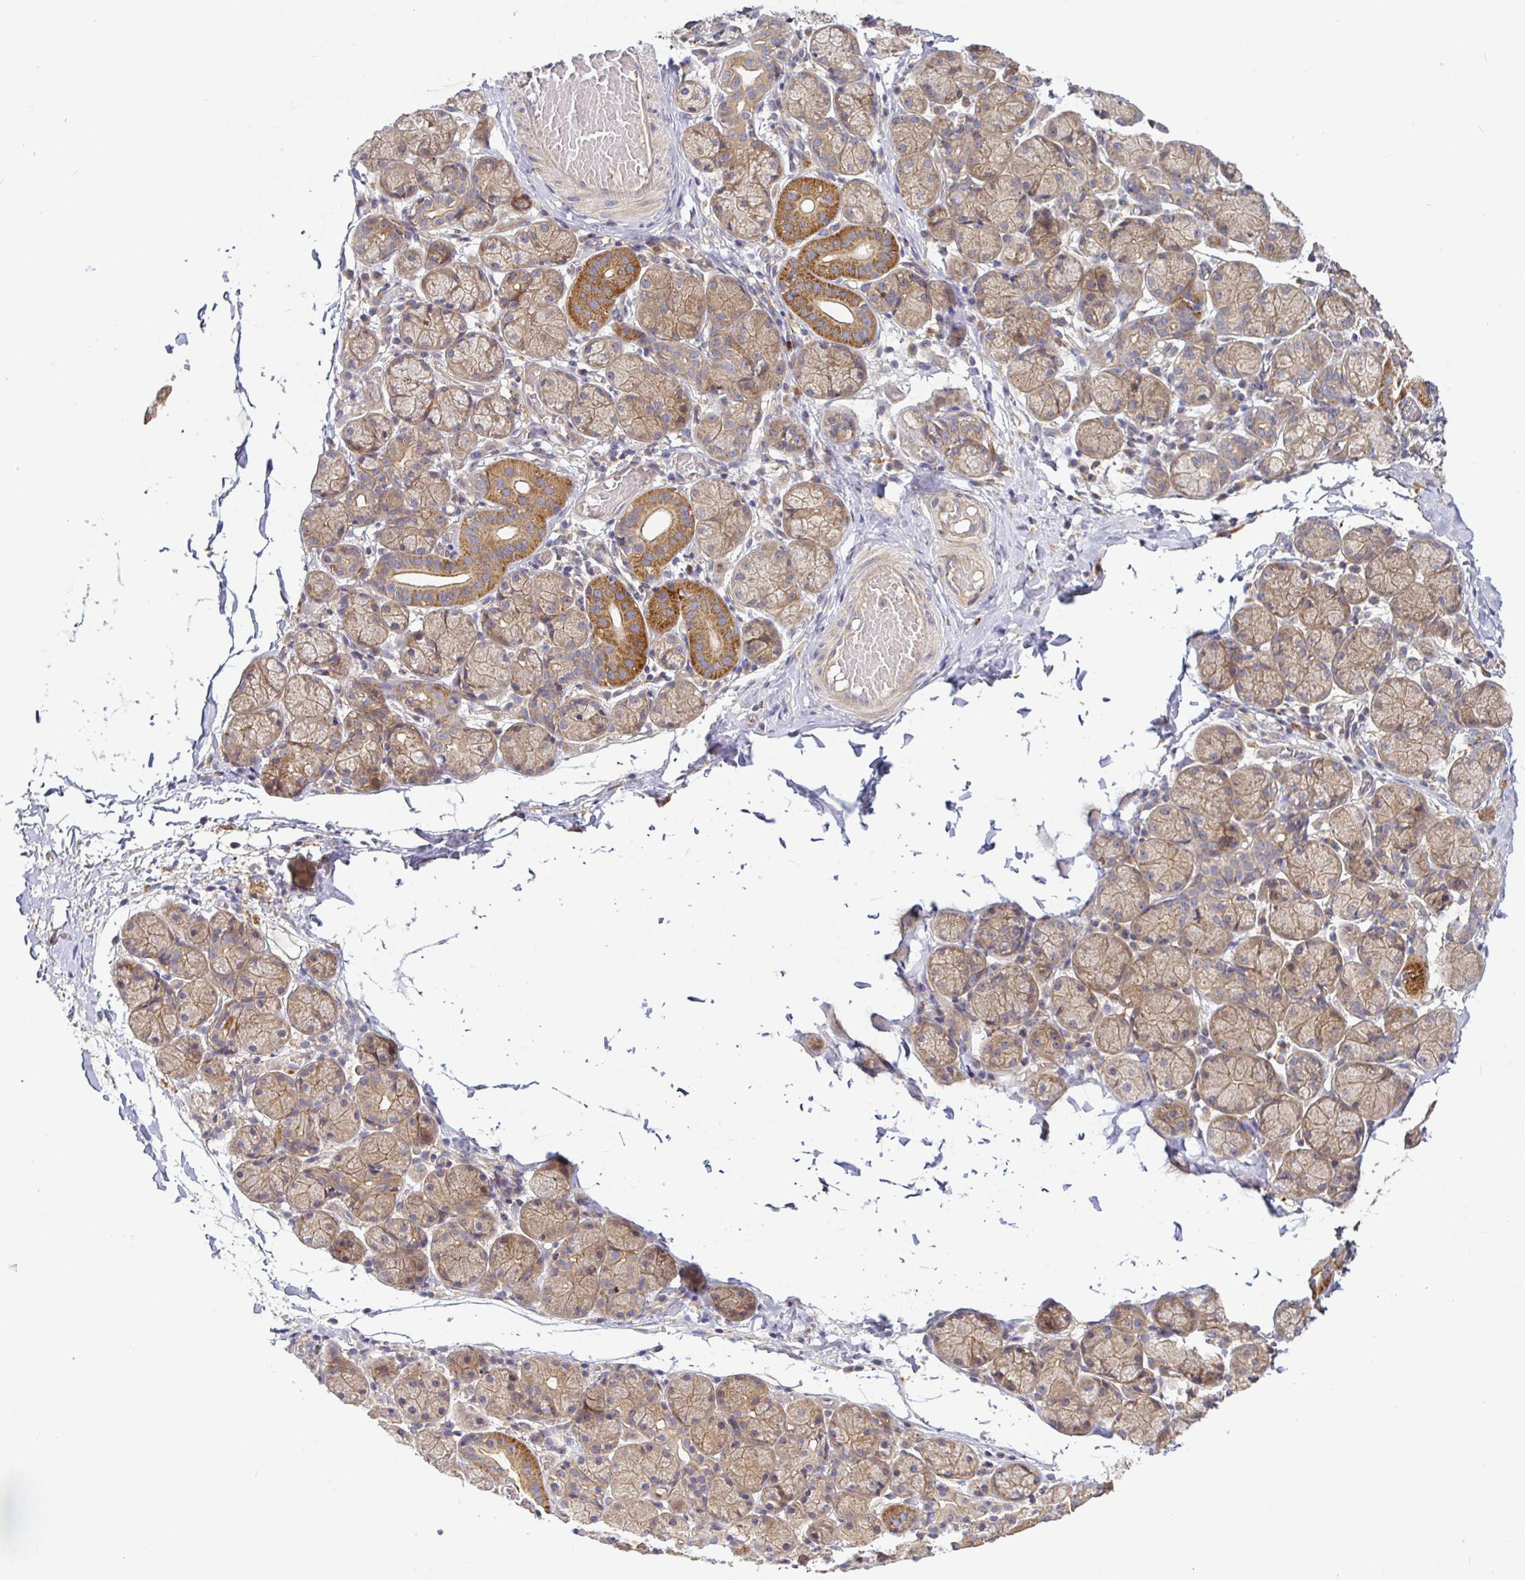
{"staining": {"intensity": "moderate", "quantity": "25%-75%", "location": "cytoplasmic/membranous"}, "tissue": "salivary gland", "cell_type": "Glandular cells", "image_type": "normal", "snomed": [{"axis": "morphology", "description": "Normal tissue, NOS"}, {"axis": "topography", "description": "Salivary gland"}], "caption": "DAB (3,3'-diaminobenzidine) immunohistochemical staining of unremarkable salivary gland reveals moderate cytoplasmic/membranous protein staining in approximately 25%-75% of glandular cells. The staining was performed using DAB (3,3'-diaminobenzidine) to visualize the protein expression in brown, while the nuclei were stained in blue with hematoxylin (Magnification: 20x).", "gene": "SNX8", "patient": {"sex": "female", "age": 24}}